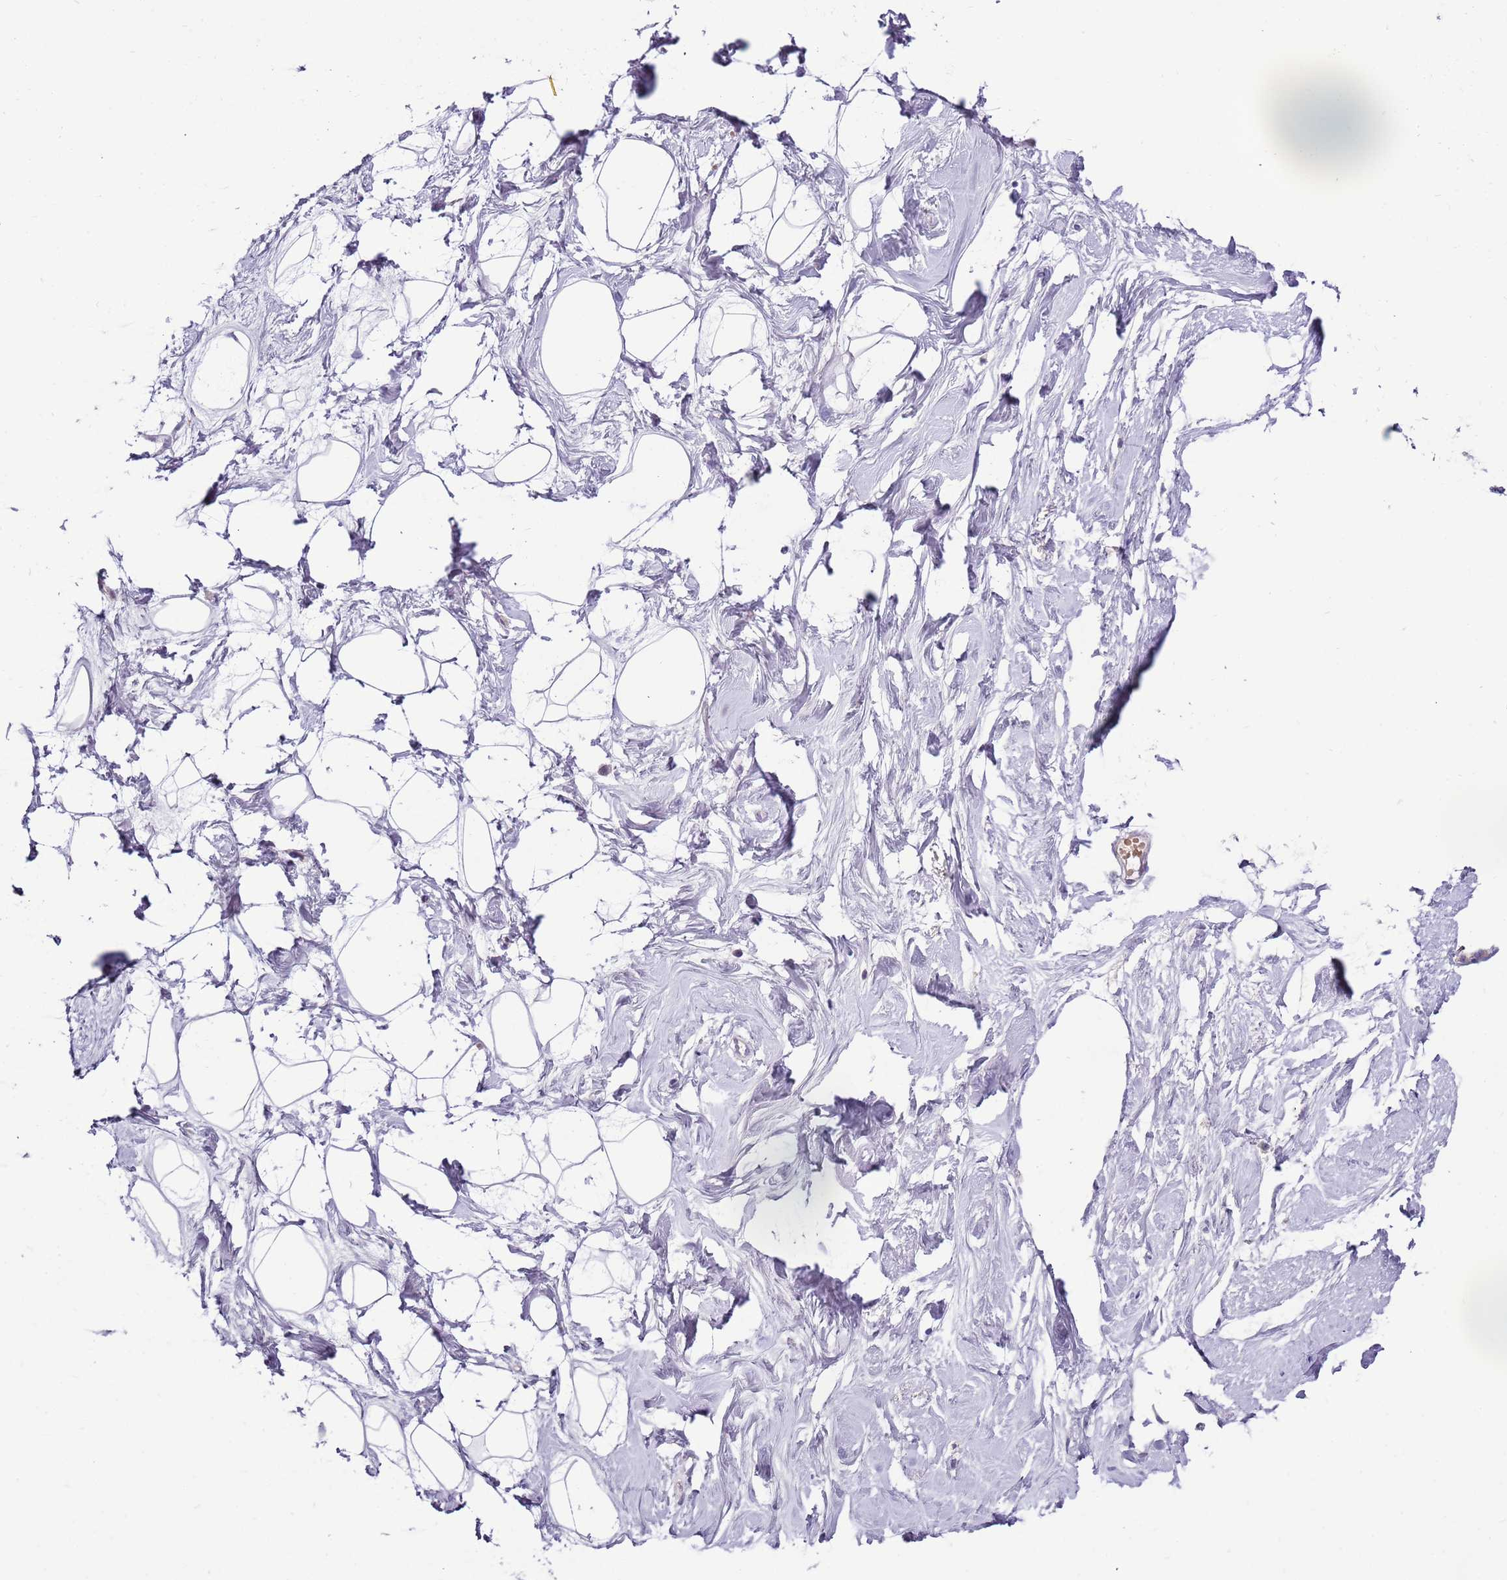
{"staining": {"intensity": "negative", "quantity": "none", "location": "none"}, "tissue": "breast", "cell_type": "Adipocytes", "image_type": "normal", "snomed": [{"axis": "morphology", "description": "Normal tissue, NOS"}, {"axis": "morphology", "description": "Adenoma, NOS"}, {"axis": "topography", "description": "Breast"}], "caption": "The image exhibits no staining of adipocytes in unremarkable breast.", "gene": "ARHGAP5", "patient": {"sex": "female", "age": 23}}